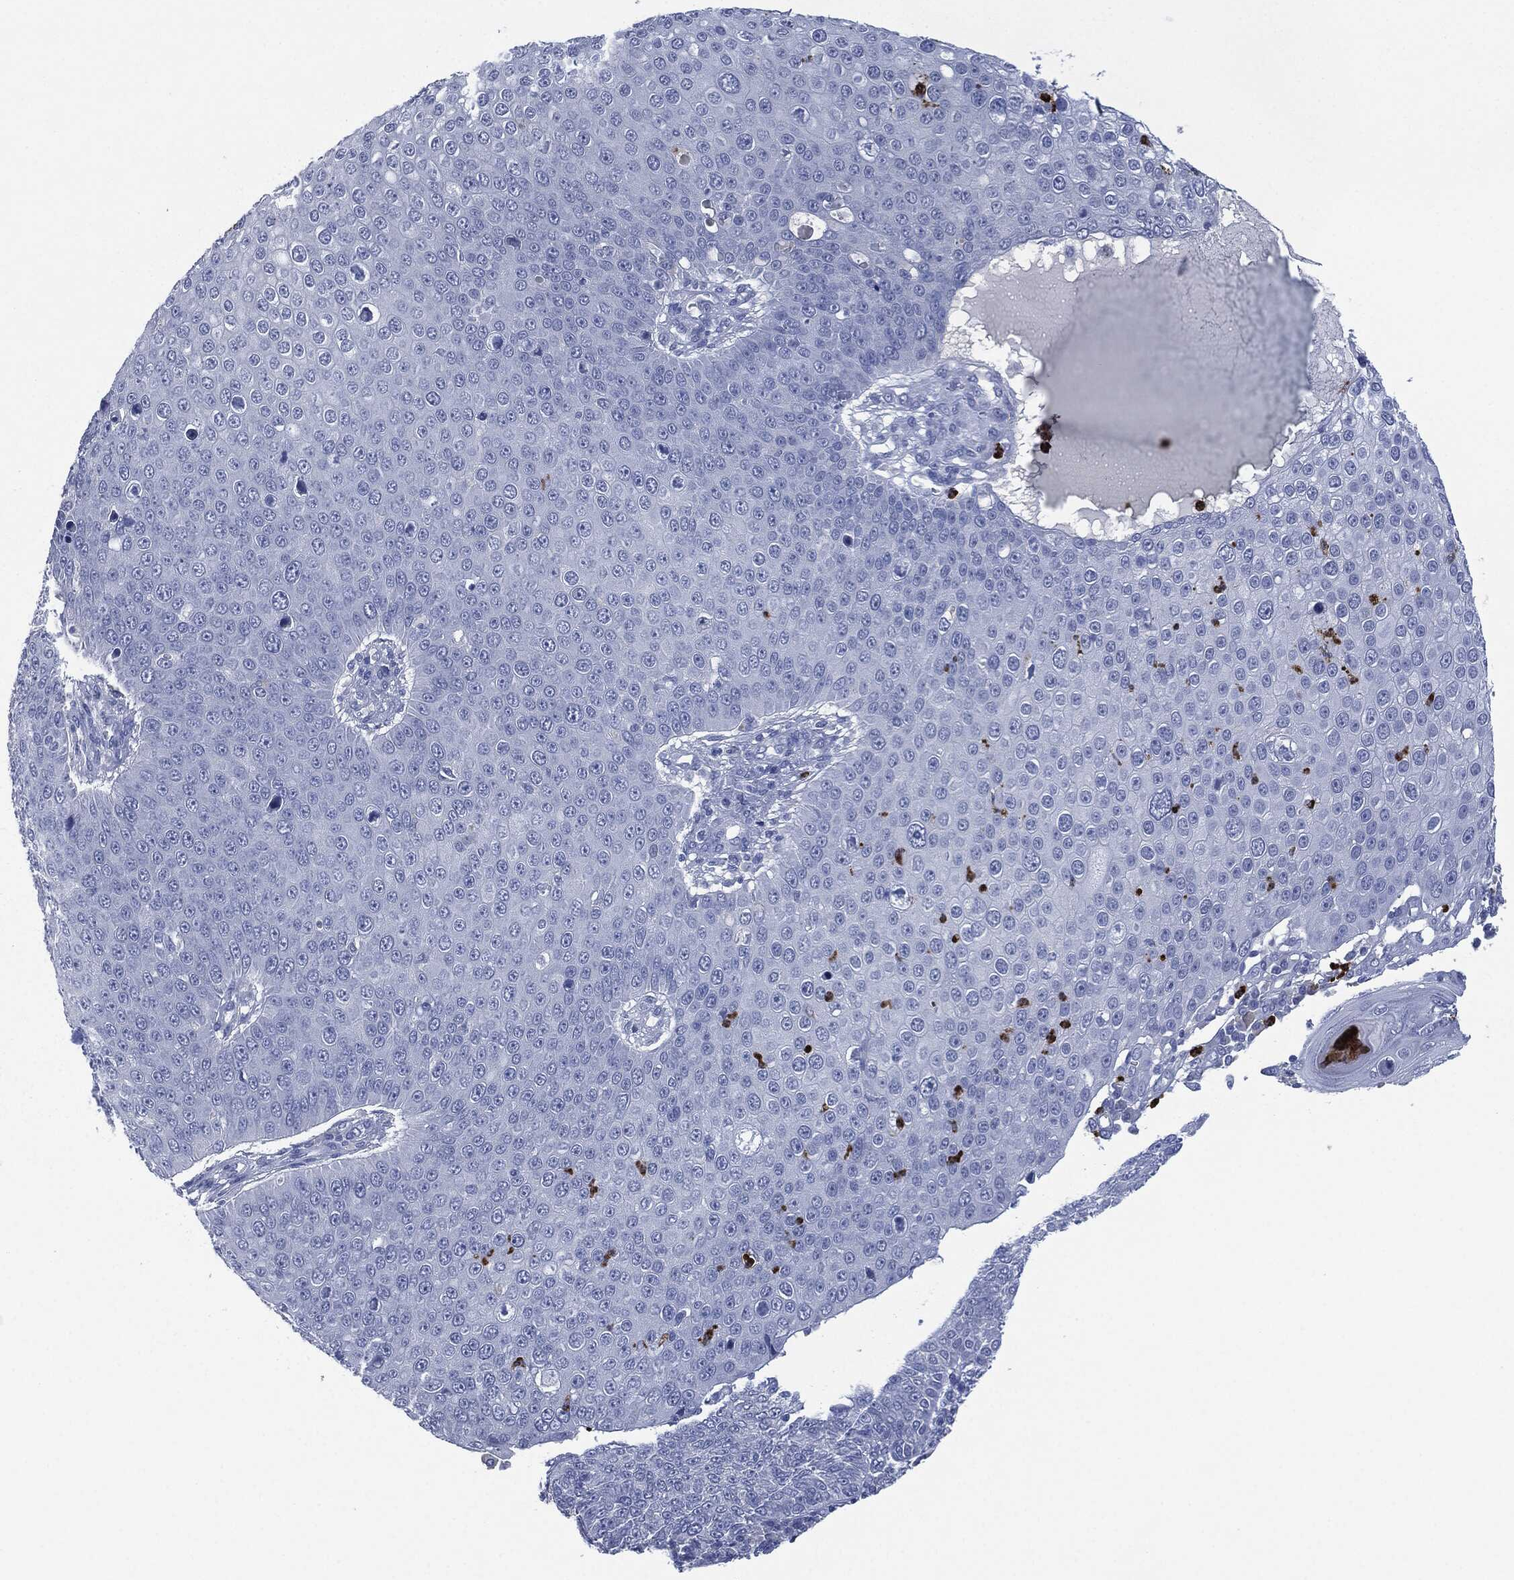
{"staining": {"intensity": "negative", "quantity": "none", "location": "none"}, "tissue": "skin cancer", "cell_type": "Tumor cells", "image_type": "cancer", "snomed": [{"axis": "morphology", "description": "Squamous cell carcinoma, NOS"}, {"axis": "topography", "description": "Skin"}], "caption": "Tumor cells are negative for protein expression in human squamous cell carcinoma (skin).", "gene": "CEACAM8", "patient": {"sex": "male", "age": 71}}